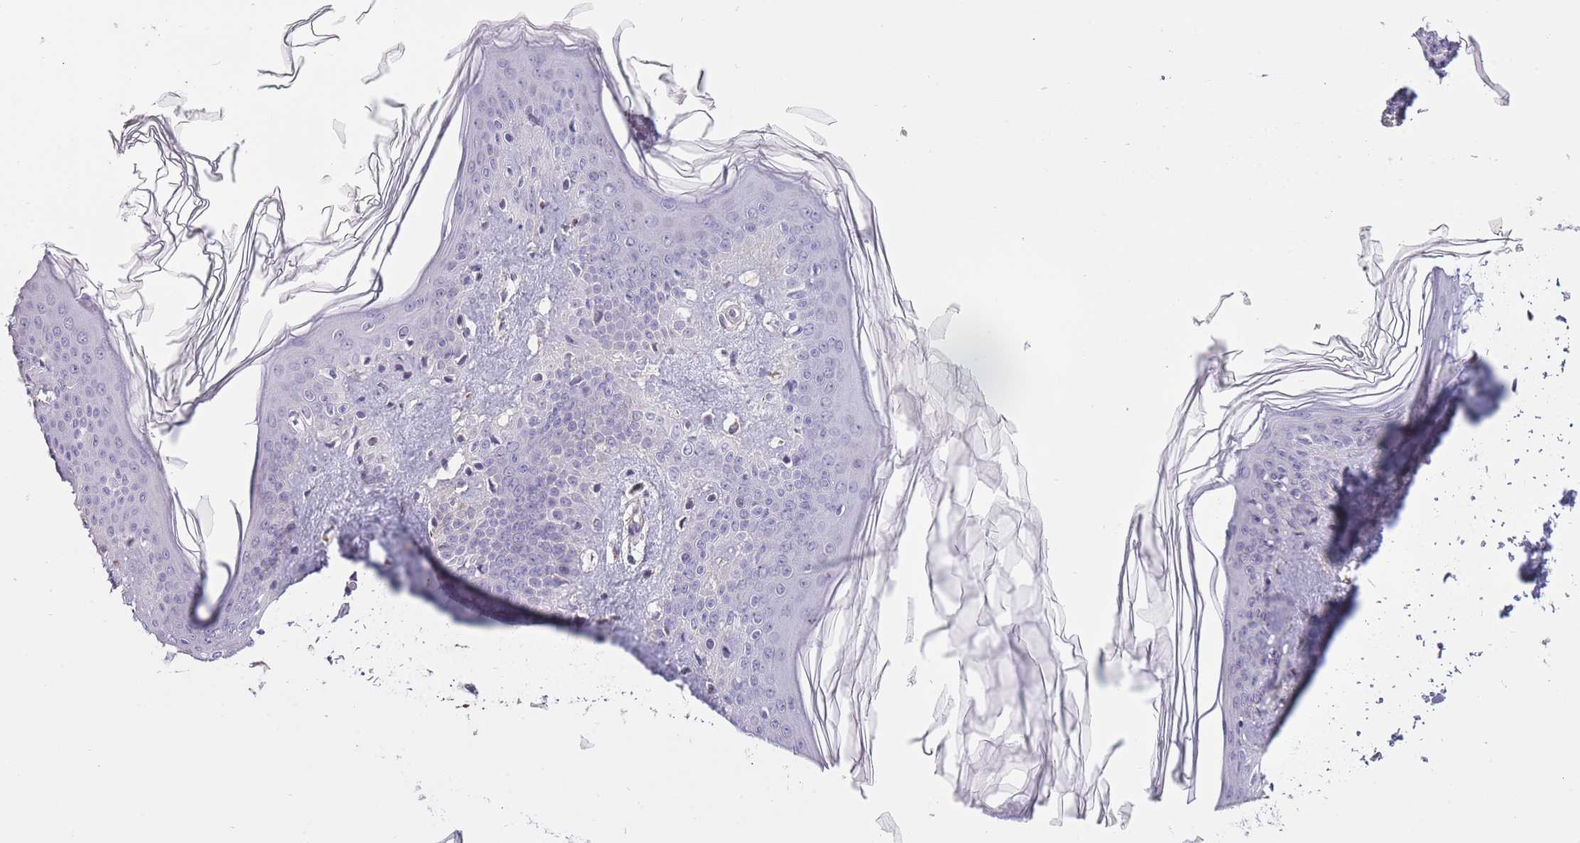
{"staining": {"intensity": "negative", "quantity": "none", "location": "none"}, "tissue": "skin", "cell_type": "Fibroblasts", "image_type": "normal", "snomed": [{"axis": "morphology", "description": "Normal tissue, NOS"}, {"axis": "topography", "description": "Skin"}], "caption": "Immunohistochemistry histopathology image of benign skin: human skin stained with DAB shows no significant protein expression in fibroblasts.", "gene": "ZBTB24", "patient": {"sex": "female", "age": 41}}